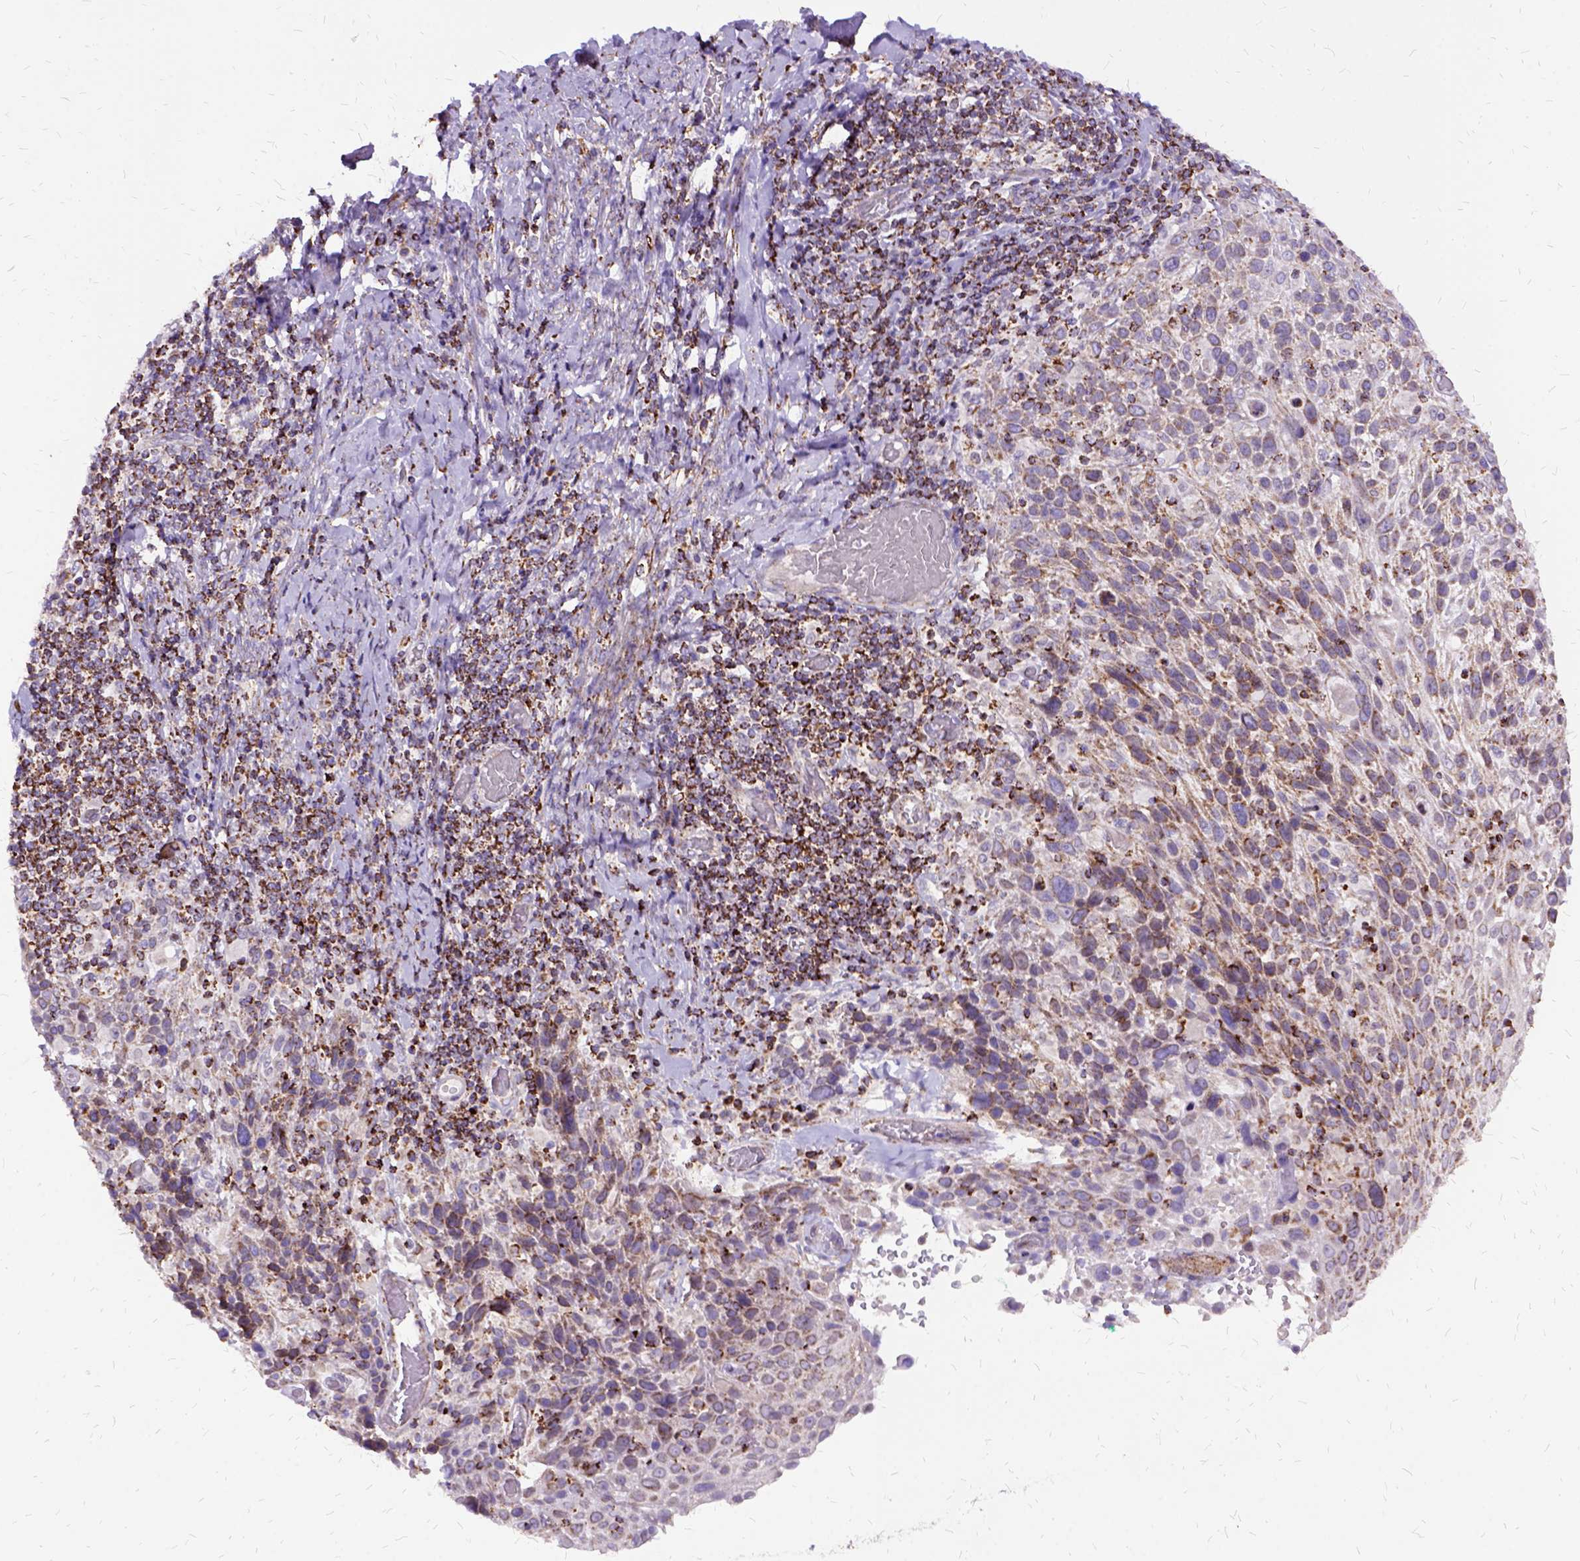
{"staining": {"intensity": "moderate", "quantity": "25%-75%", "location": "cytoplasmic/membranous"}, "tissue": "cervical cancer", "cell_type": "Tumor cells", "image_type": "cancer", "snomed": [{"axis": "morphology", "description": "Squamous cell carcinoma, NOS"}, {"axis": "topography", "description": "Cervix"}], "caption": "This image shows IHC staining of human cervical cancer, with medium moderate cytoplasmic/membranous staining in approximately 25%-75% of tumor cells.", "gene": "OXCT1", "patient": {"sex": "female", "age": 61}}